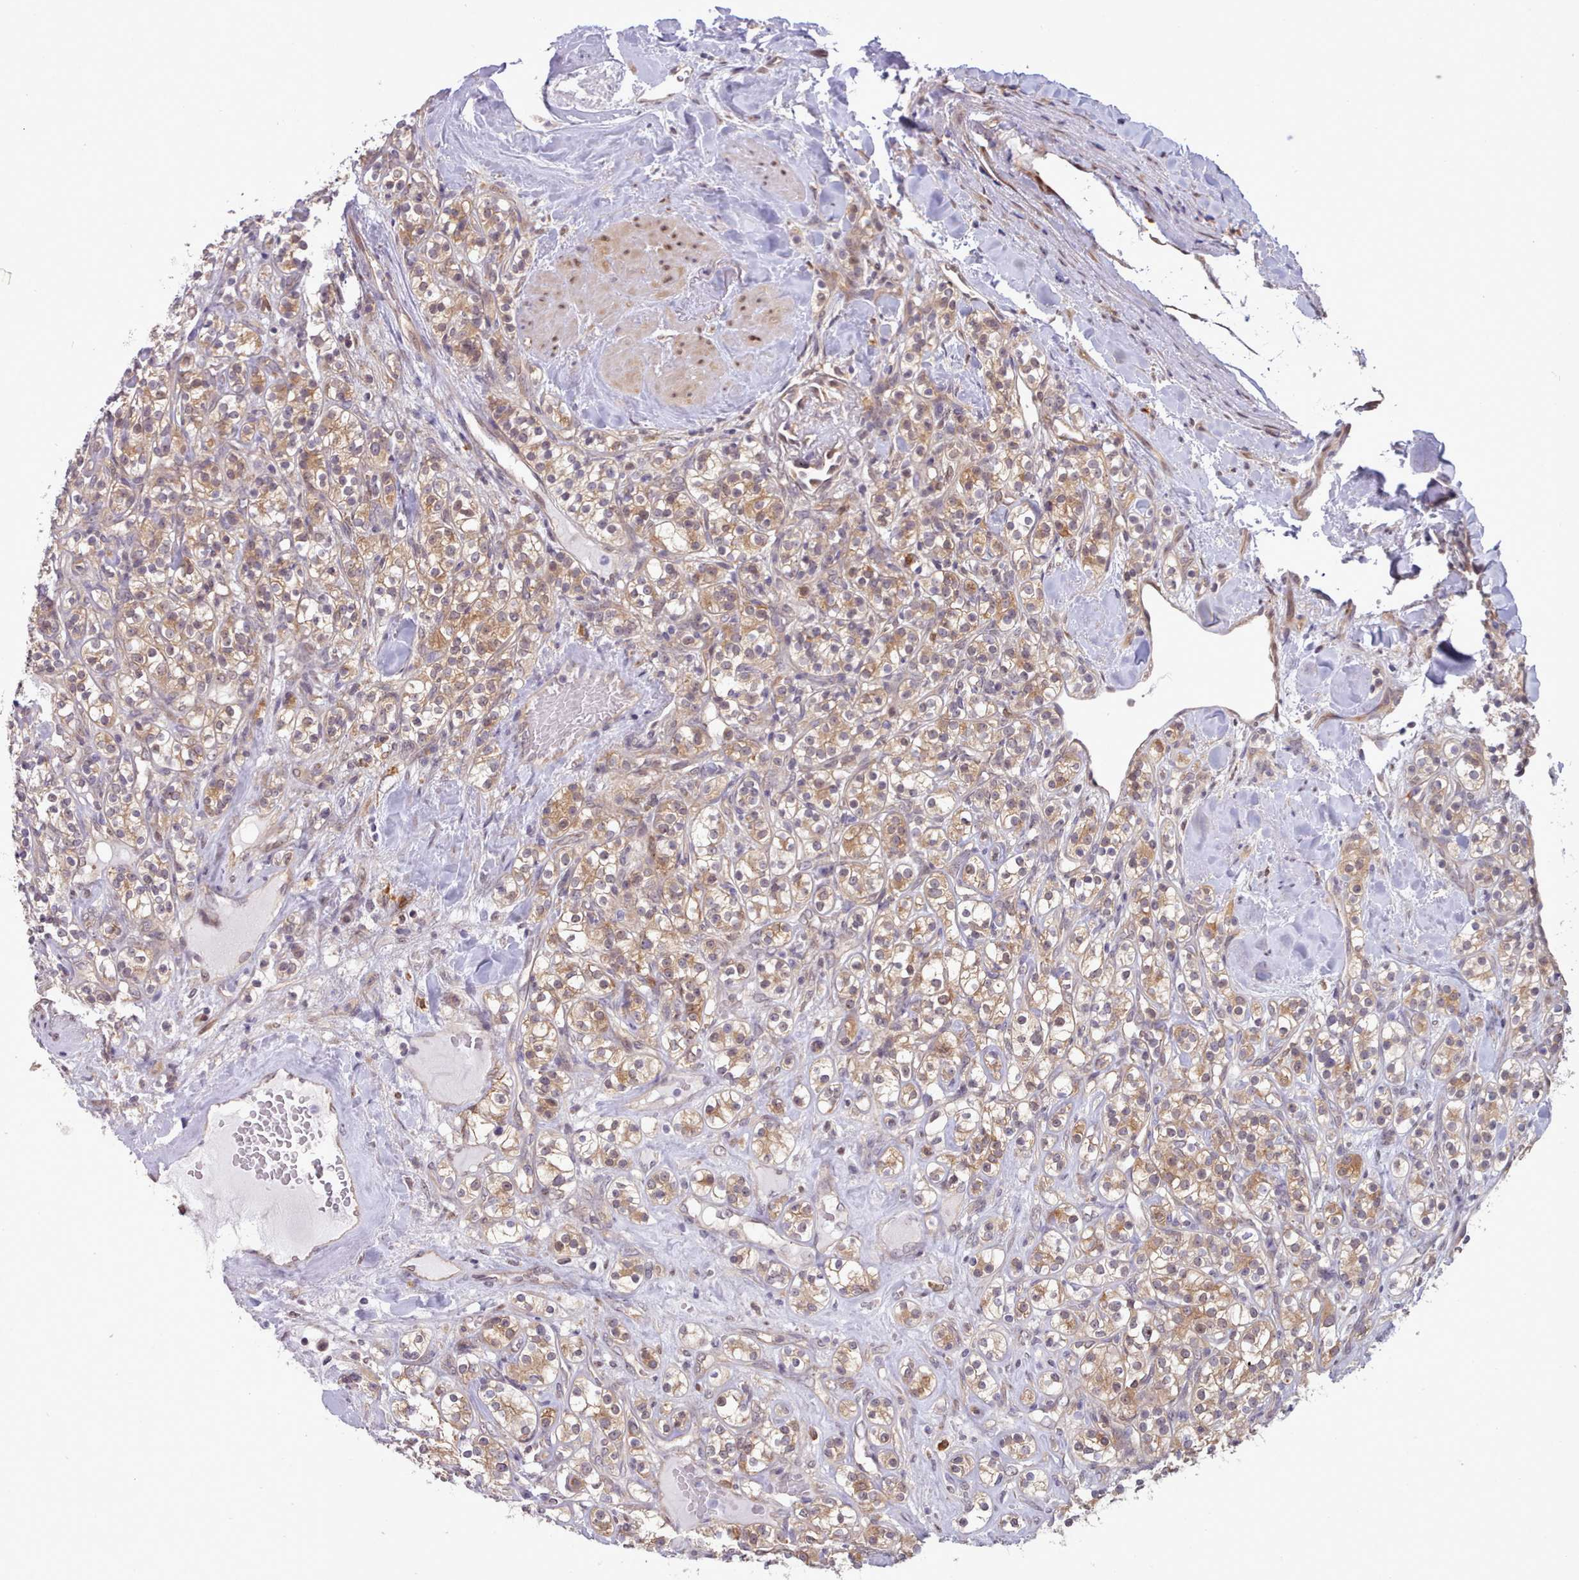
{"staining": {"intensity": "moderate", "quantity": ">75%", "location": "cytoplasmic/membranous"}, "tissue": "renal cancer", "cell_type": "Tumor cells", "image_type": "cancer", "snomed": [{"axis": "morphology", "description": "Adenocarcinoma, NOS"}, {"axis": "topography", "description": "Kidney"}], "caption": "The histopathology image reveals a brown stain indicating the presence of a protein in the cytoplasmic/membranous of tumor cells in renal adenocarcinoma.", "gene": "CES3", "patient": {"sex": "male", "age": 77}}